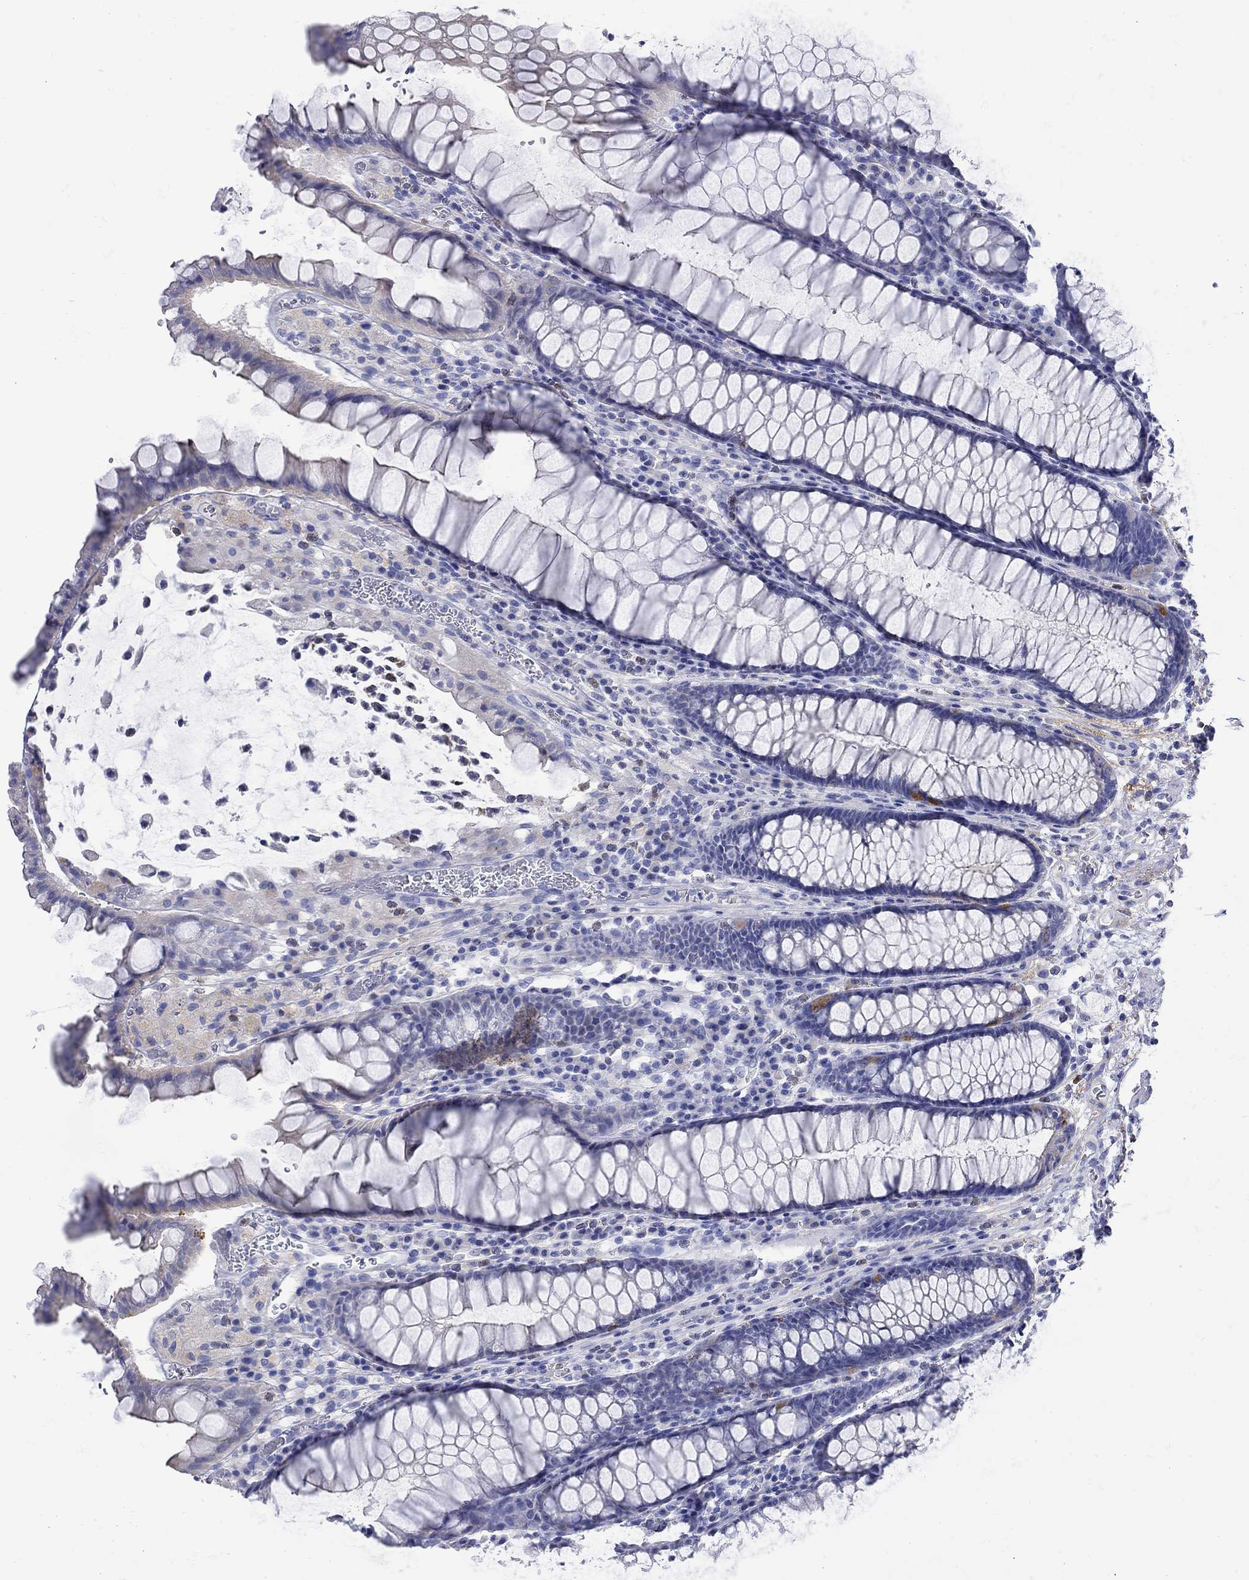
{"staining": {"intensity": "moderate", "quantity": "<25%", "location": "cytoplasmic/membranous"}, "tissue": "rectum", "cell_type": "Glandular cells", "image_type": "normal", "snomed": [{"axis": "morphology", "description": "Normal tissue, NOS"}, {"axis": "topography", "description": "Rectum"}], "caption": "Moderate cytoplasmic/membranous positivity is identified in about <25% of glandular cells in normal rectum. Using DAB (brown) and hematoxylin (blue) stains, captured at high magnification using brightfield microscopy.", "gene": "ANKMY1", "patient": {"sex": "female", "age": 68}}